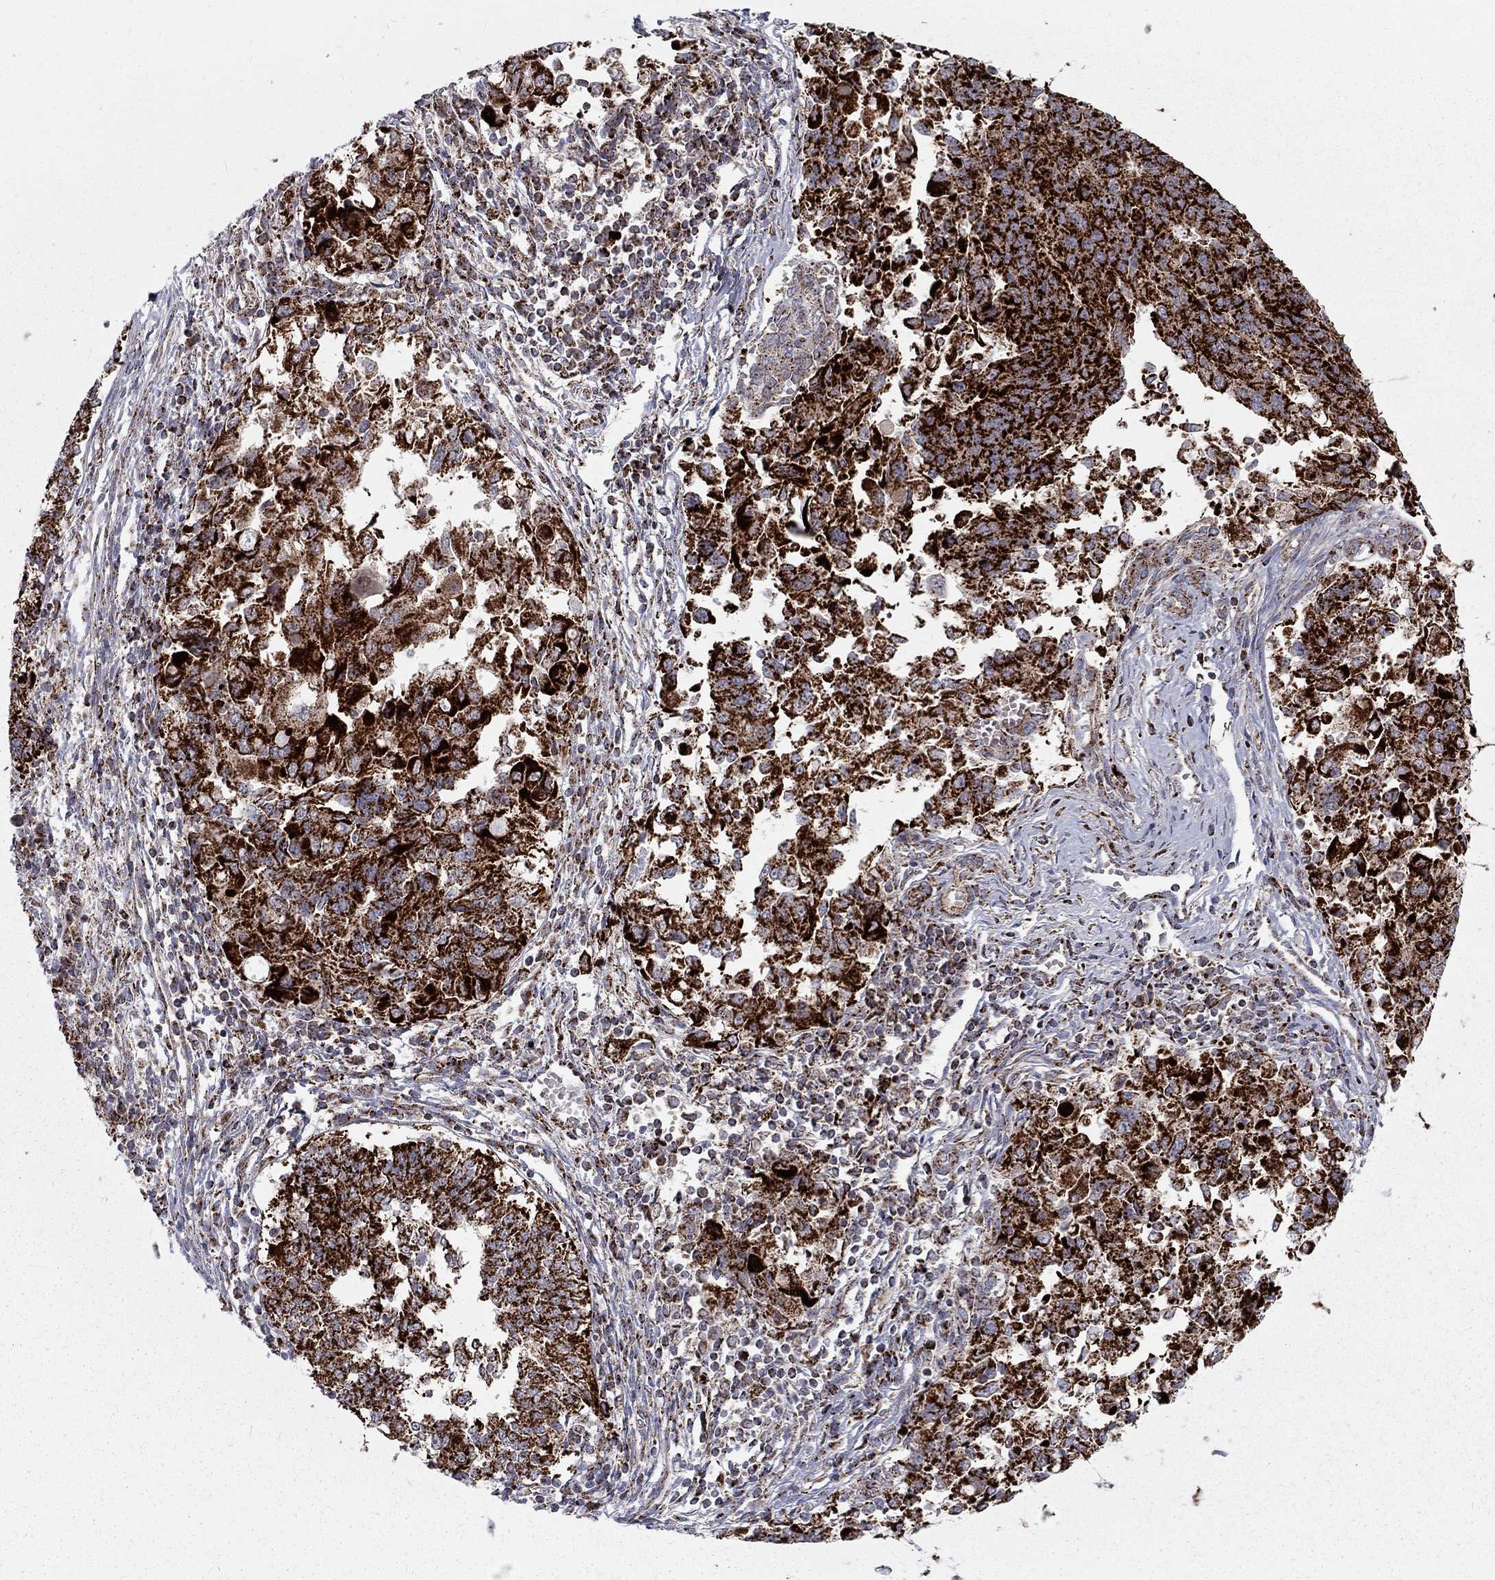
{"staining": {"intensity": "strong", "quantity": ">75%", "location": "cytoplasmic/membranous"}, "tissue": "endometrial cancer", "cell_type": "Tumor cells", "image_type": "cancer", "snomed": [{"axis": "morphology", "description": "Adenocarcinoma, NOS"}, {"axis": "topography", "description": "Endometrium"}], "caption": "Brown immunohistochemical staining in human endometrial cancer exhibits strong cytoplasmic/membranous staining in about >75% of tumor cells.", "gene": "ALDH1B1", "patient": {"sex": "female", "age": 43}}